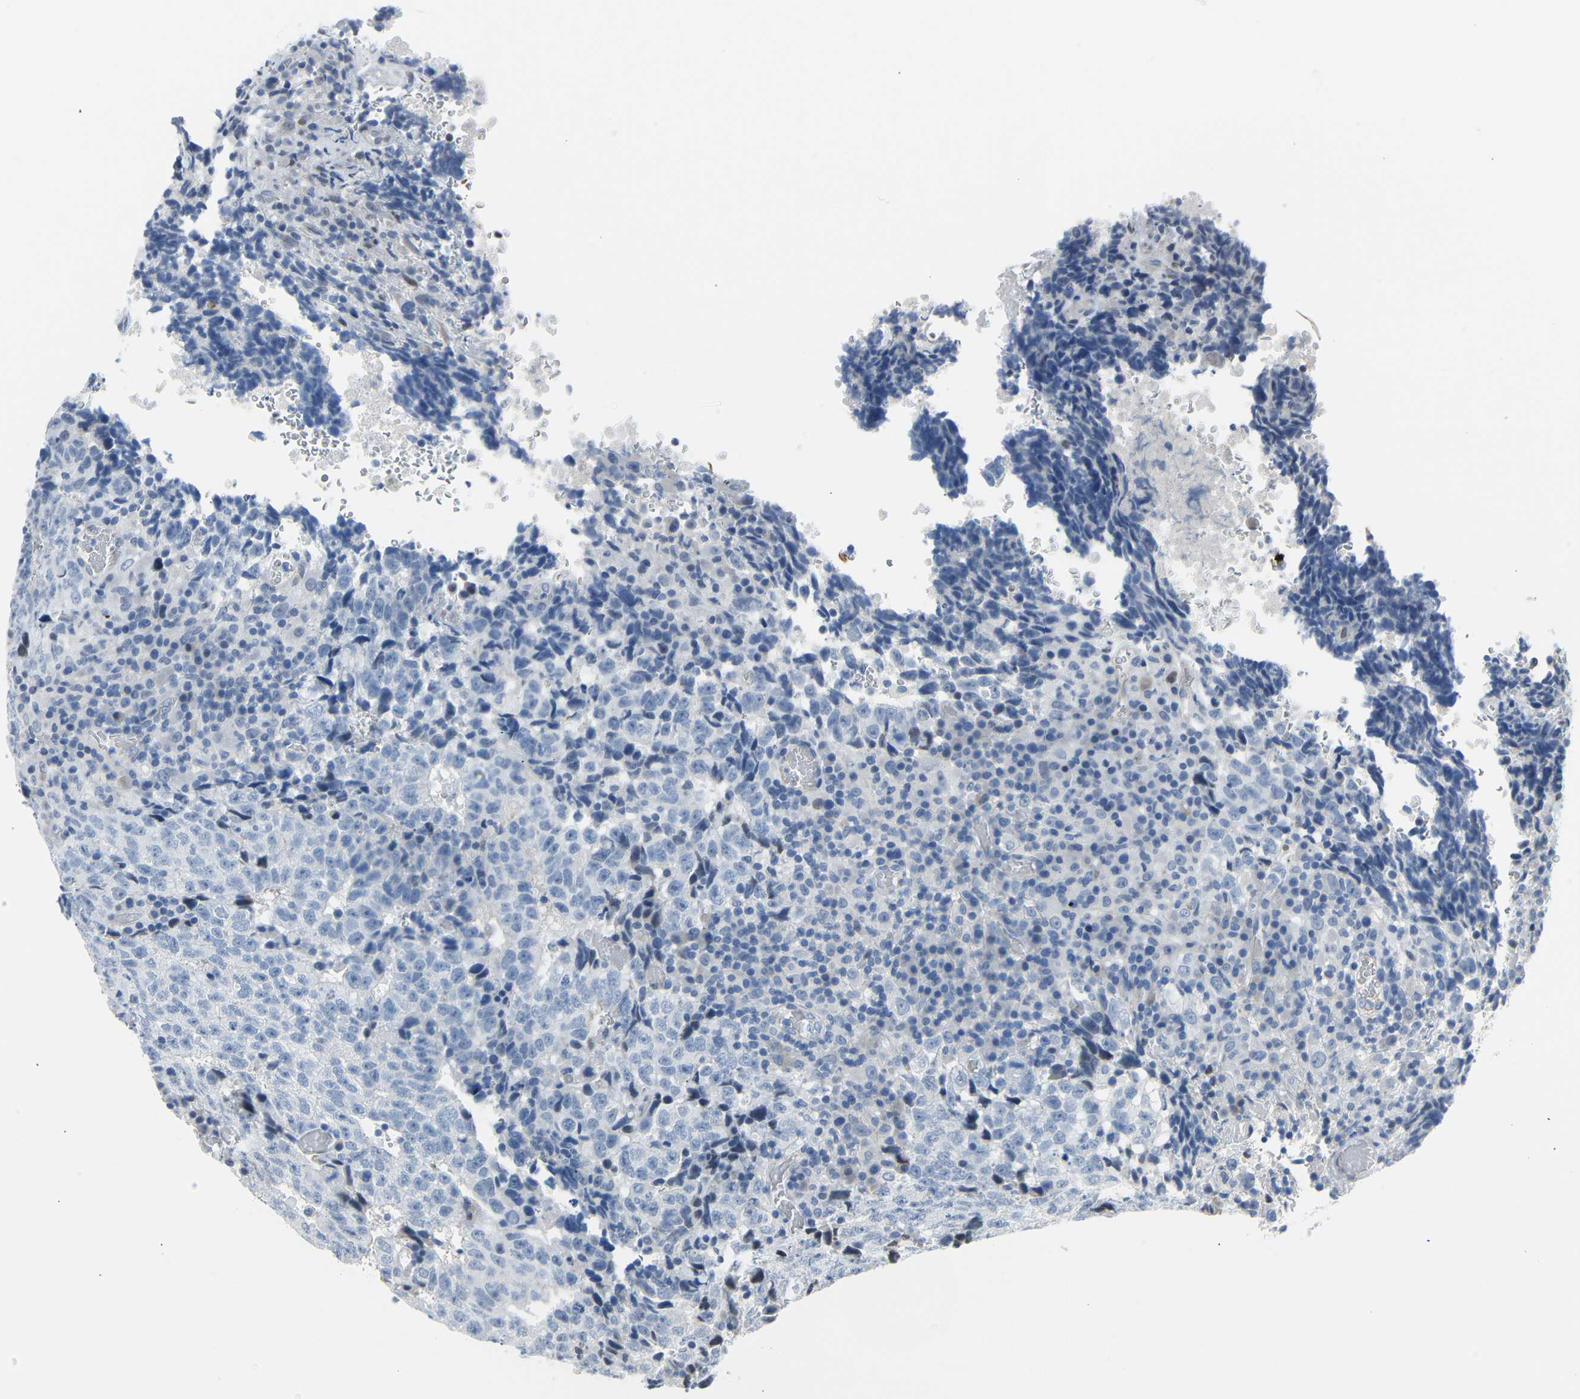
{"staining": {"intensity": "negative", "quantity": "none", "location": "none"}, "tissue": "testis cancer", "cell_type": "Tumor cells", "image_type": "cancer", "snomed": [{"axis": "morphology", "description": "Necrosis, NOS"}, {"axis": "morphology", "description": "Carcinoma, Embryonal, NOS"}, {"axis": "topography", "description": "Testis"}], "caption": "Immunohistochemical staining of human testis cancer (embryonal carcinoma) shows no significant expression in tumor cells.", "gene": "IMPG2", "patient": {"sex": "male", "age": 19}}